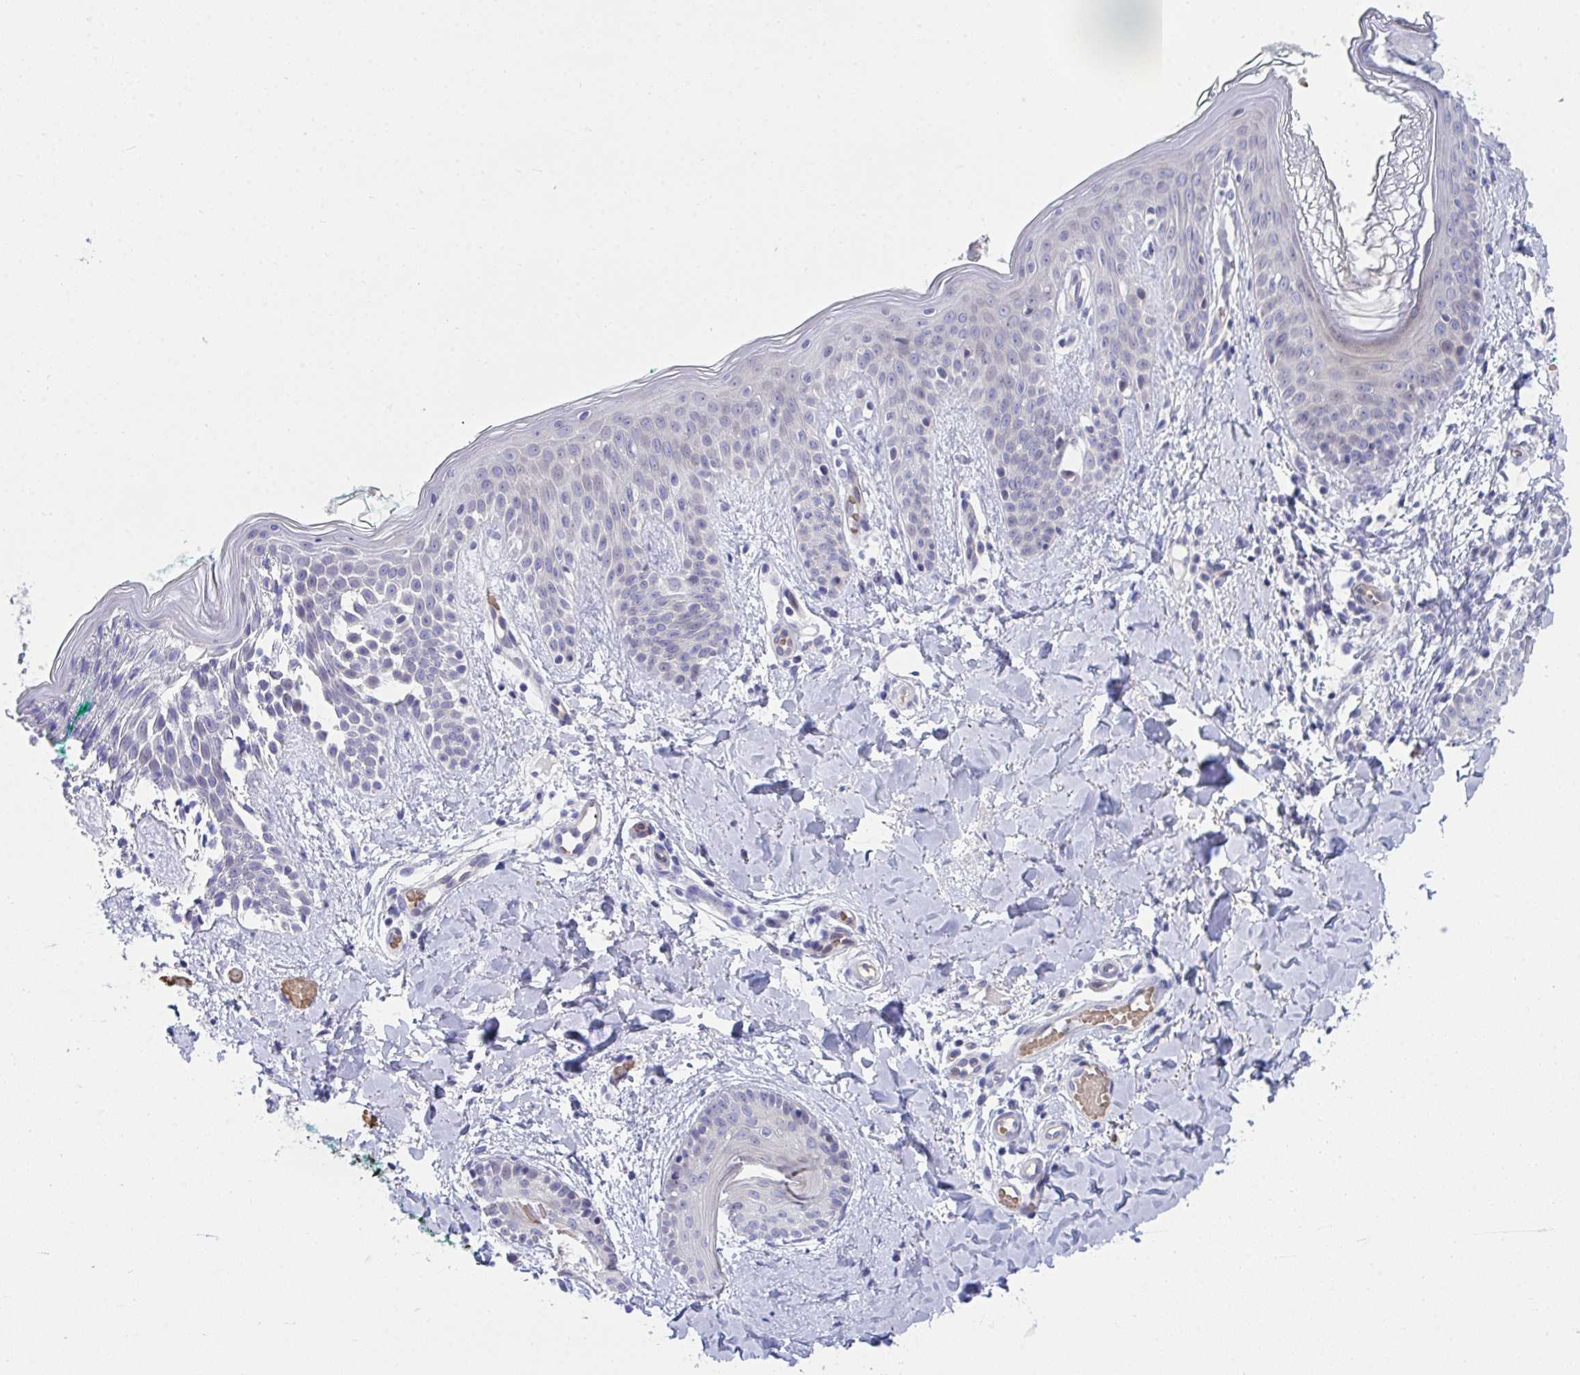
{"staining": {"intensity": "negative", "quantity": "none", "location": "none"}, "tissue": "skin", "cell_type": "Fibroblasts", "image_type": "normal", "snomed": [{"axis": "morphology", "description": "Normal tissue, NOS"}, {"axis": "topography", "description": "Skin"}], "caption": "Photomicrograph shows no protein expression in fibroblasts of benign skin.", "gene": "CENPQ", "patient": {"sex": "male", "age": 16}}